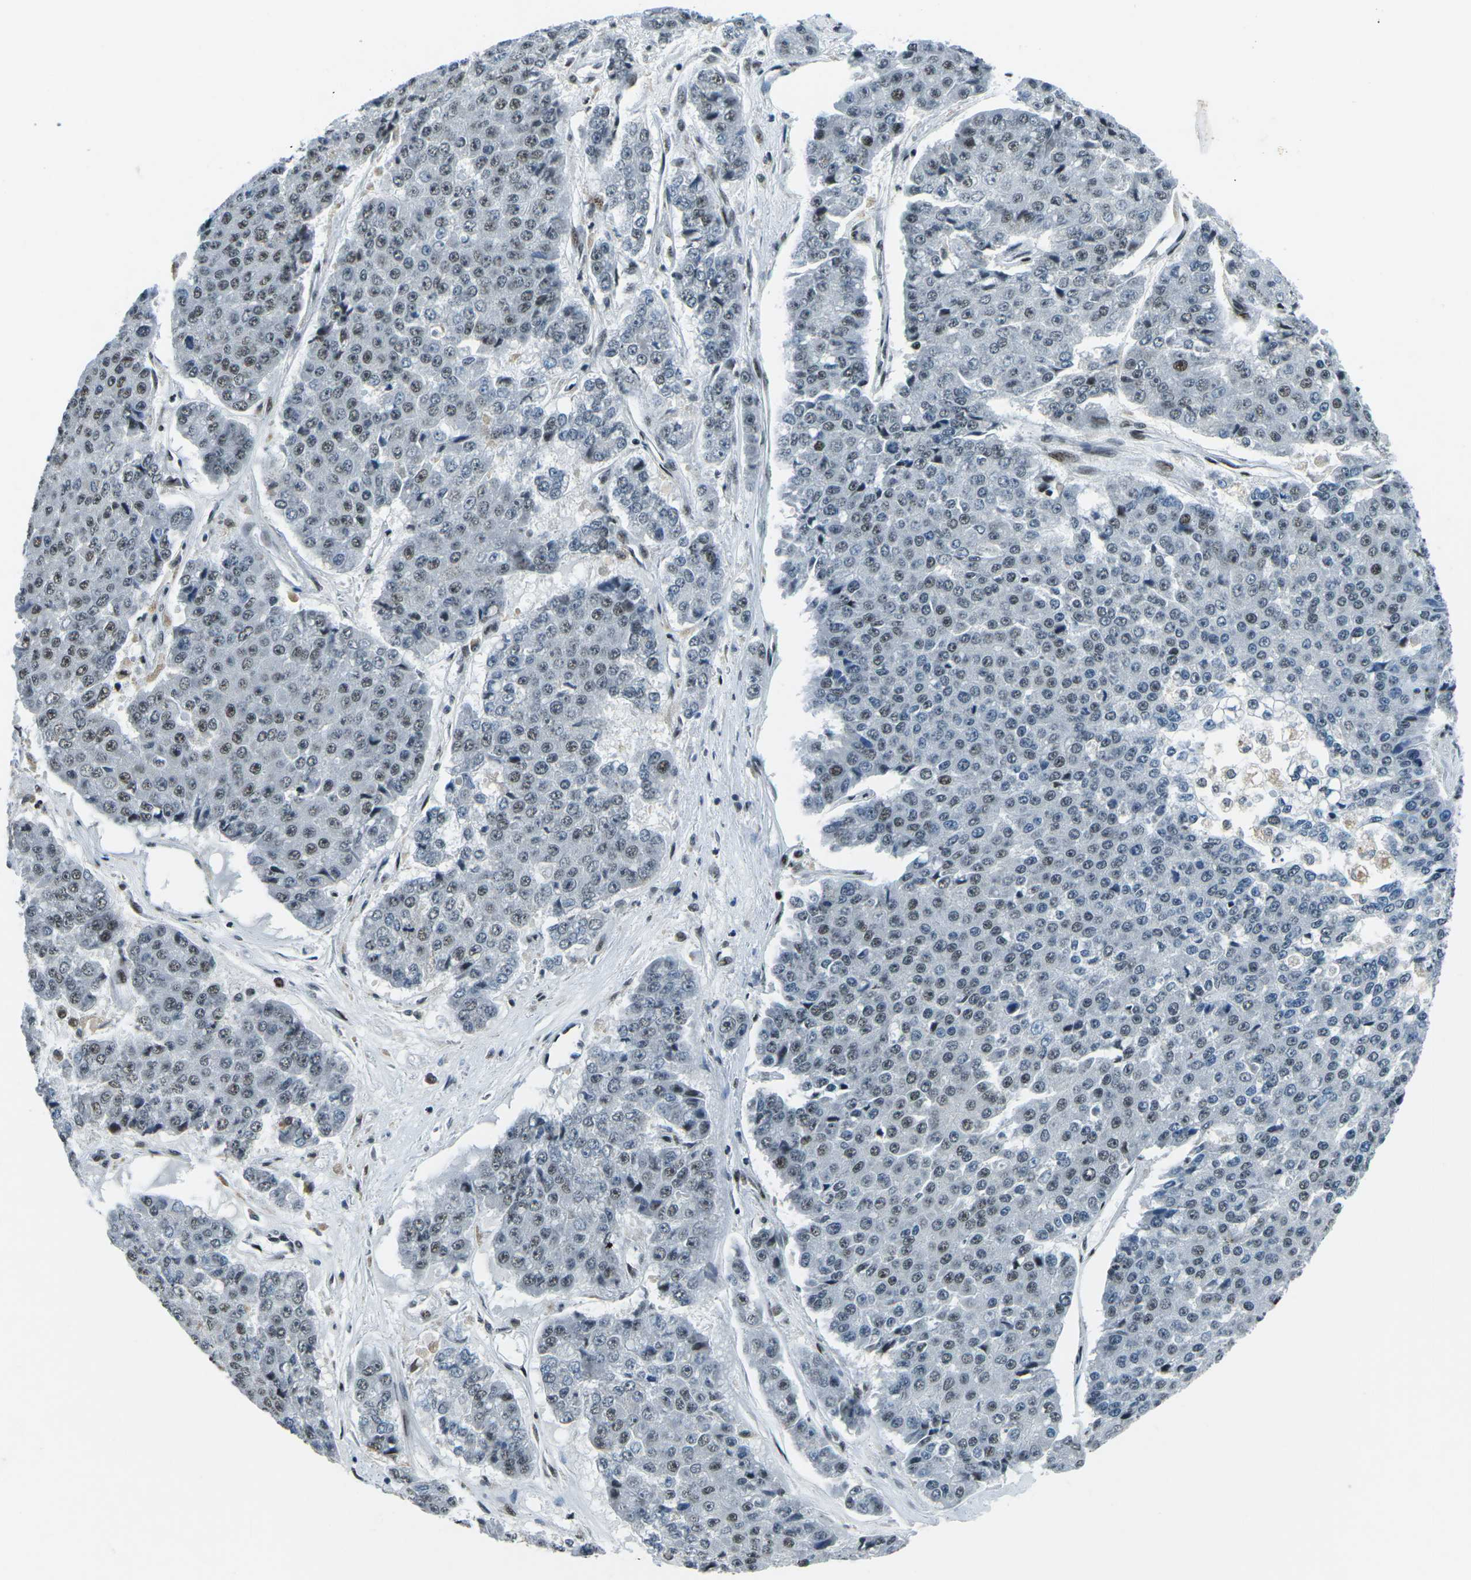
{"staining": {"intensity": "weak", "quantity": "25%-75%", "location": "nuclear"}, "tissue": "pancreatic cancer", "cell_type": "Tumor cells", "image_type": "cancer", "snomed": [{"axis": "morphology", "description": "Adenocarcinoma, NOS"}, {"axis": "topography", "description": "Pancreas"}], "caption": "Human pancreatic adenocarcinoma stained with a brown dye displays weak nuclear positive positivity in approximately 25%-75% of tumor cells.", "gene": "RBL2", "patient": {"sex": "male", "age": 50}}